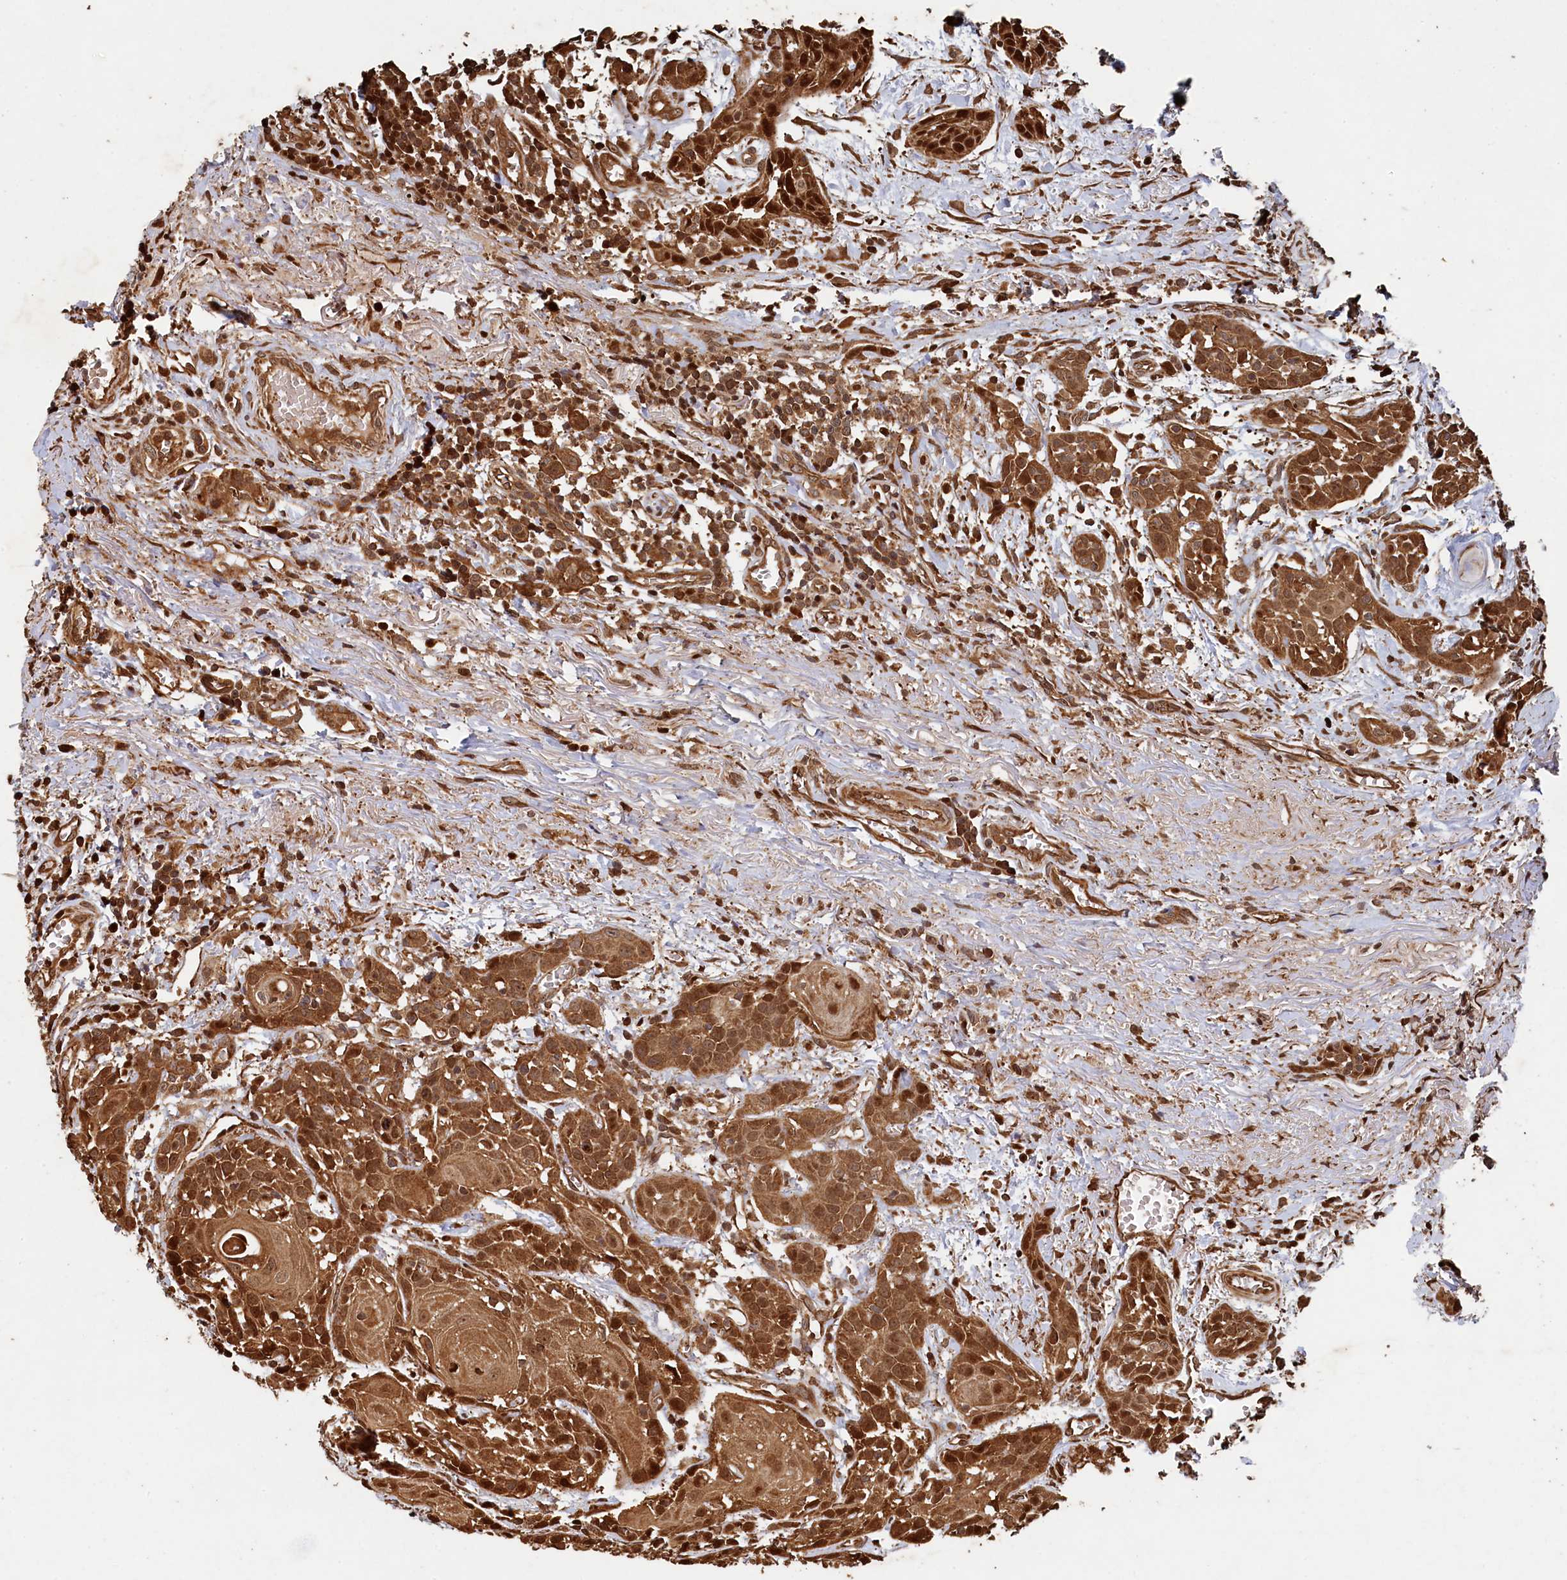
{"staining": {"intensity": "strong", "quantity": ">75%", "location": "cytoplasmic/membranous,nuclear"}, "tissue": "head and neck cancer", "cell_type": "Tumor cells", "image_type": "cancer", "snomed": [{"axis": "morphology", "description": "Squamous cell carcinoma, NOS"}, {"axis": "topography", "description": "Oral tissue"}, {"axis": "topography", "description": "Head-Neck"}], "caption": "DAB immunohistochemical staining of head and neck squamous cell carcinoma demonstrates strong cytoplasmic/membranous and nuclear protein staining in about >75% of tumor cells. The staining was performed using DAB (3,3'-diaminobenzidine) to visualize the protein expression in brown, while the nuclei were stained in blue with hematoxylin (Magnification: 20x).", "gene": "PIGN", "patient": {"sex": "female", "age": 50}}